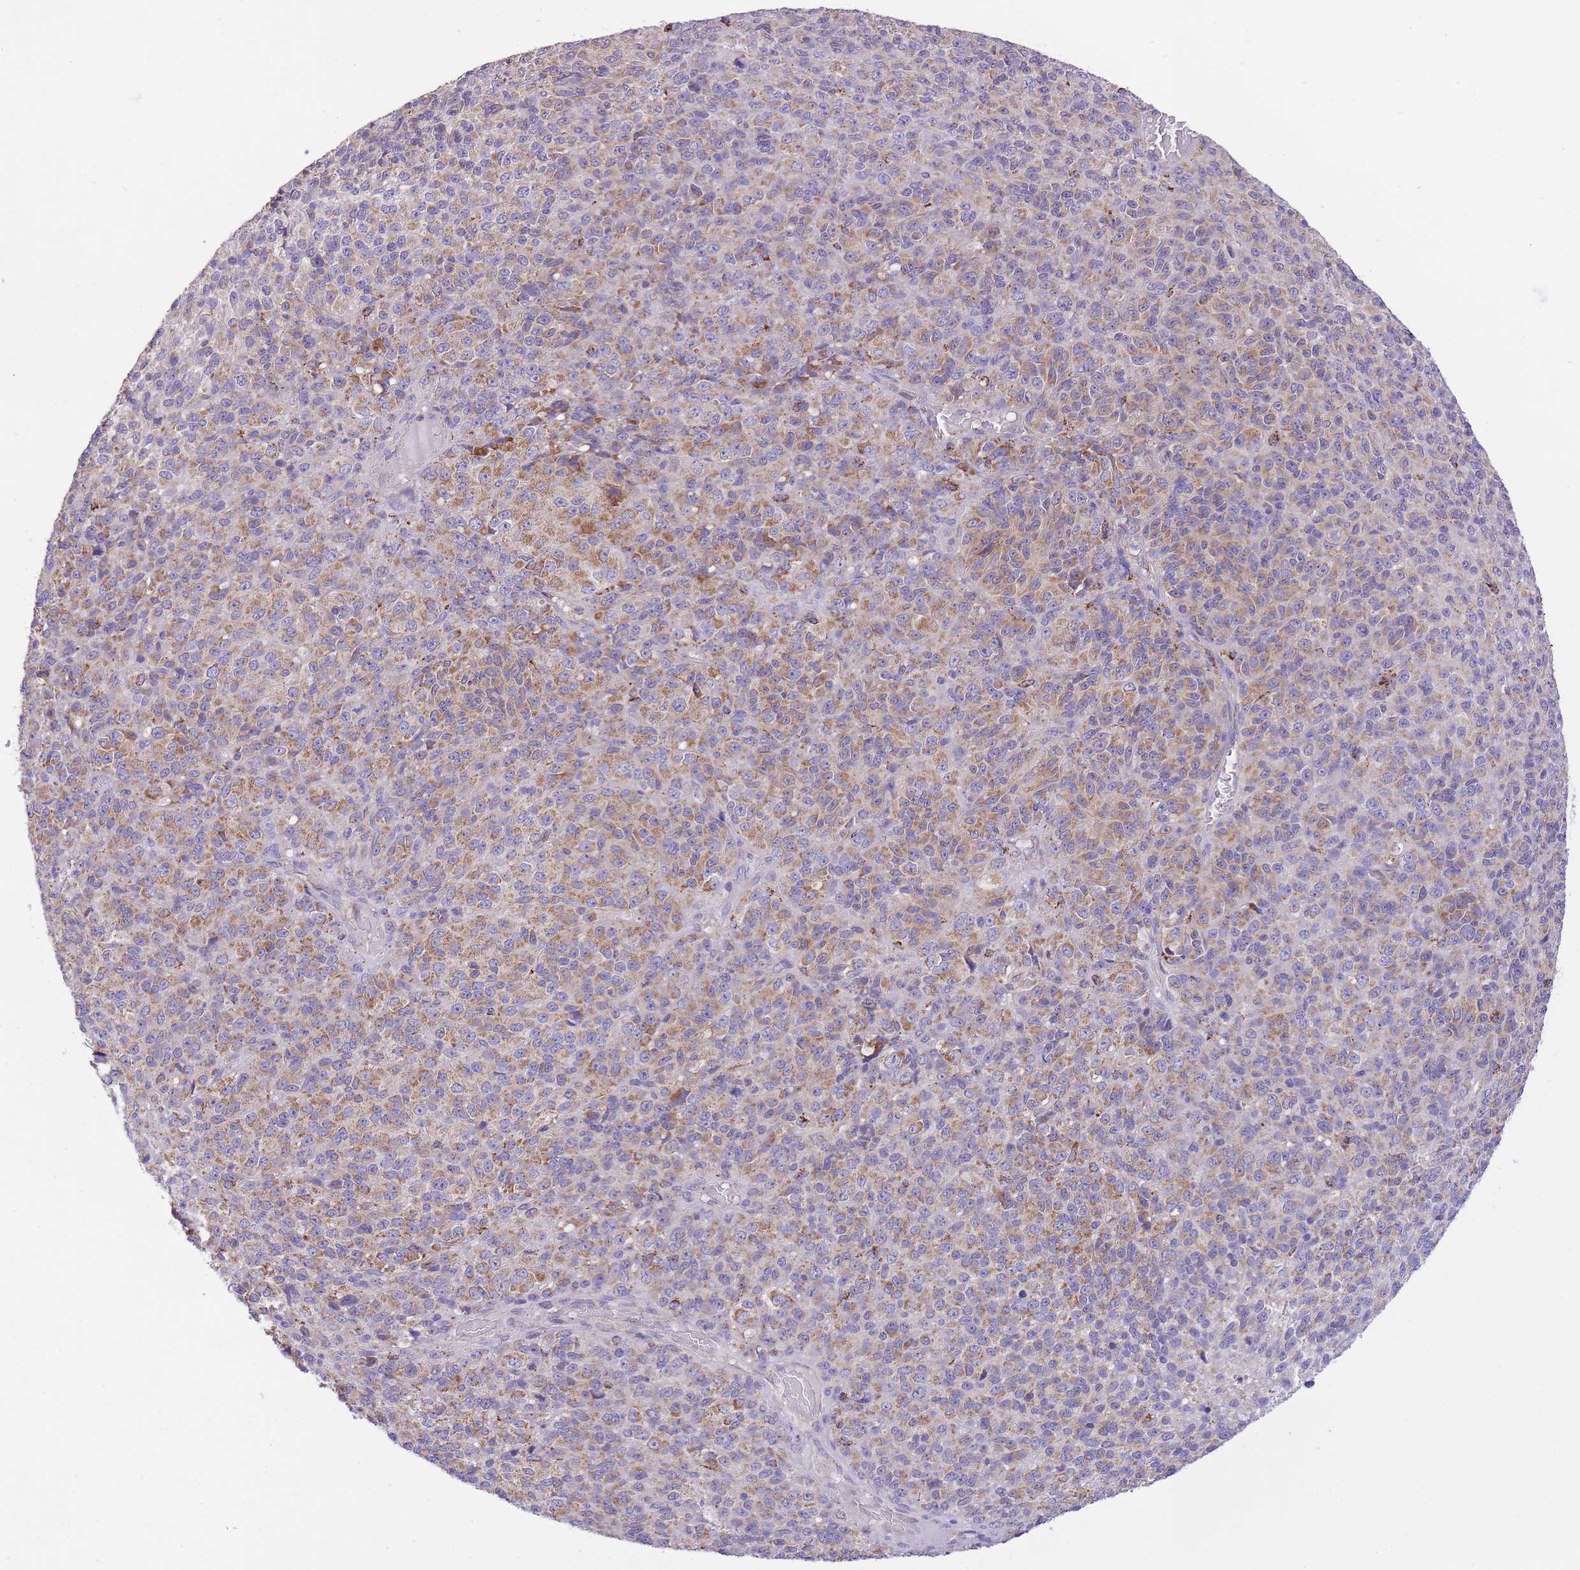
{"staining": {"intensity": "moderate", "quantity": "25%-75%", "location": "cytoplasmic/membranous"}, "tissue": "melanoma", "cell_type": "Tumor cells", "image_type": "cancer", "snomed": [{"axis": "morphology", "description": "Malignant melanoma, Metastatic site"}, {"axis": "topography", "description": "Brain"}], "caption": "An immunohistochemistry (IHC) image of tumor tissue is shown. Protein staining in brown labels moderate cytoplasmic/membranous positivity in melanoma within tumor cells.", "gene": "ST3GAL3", "patient": {"sex": "female", "age": 56}}